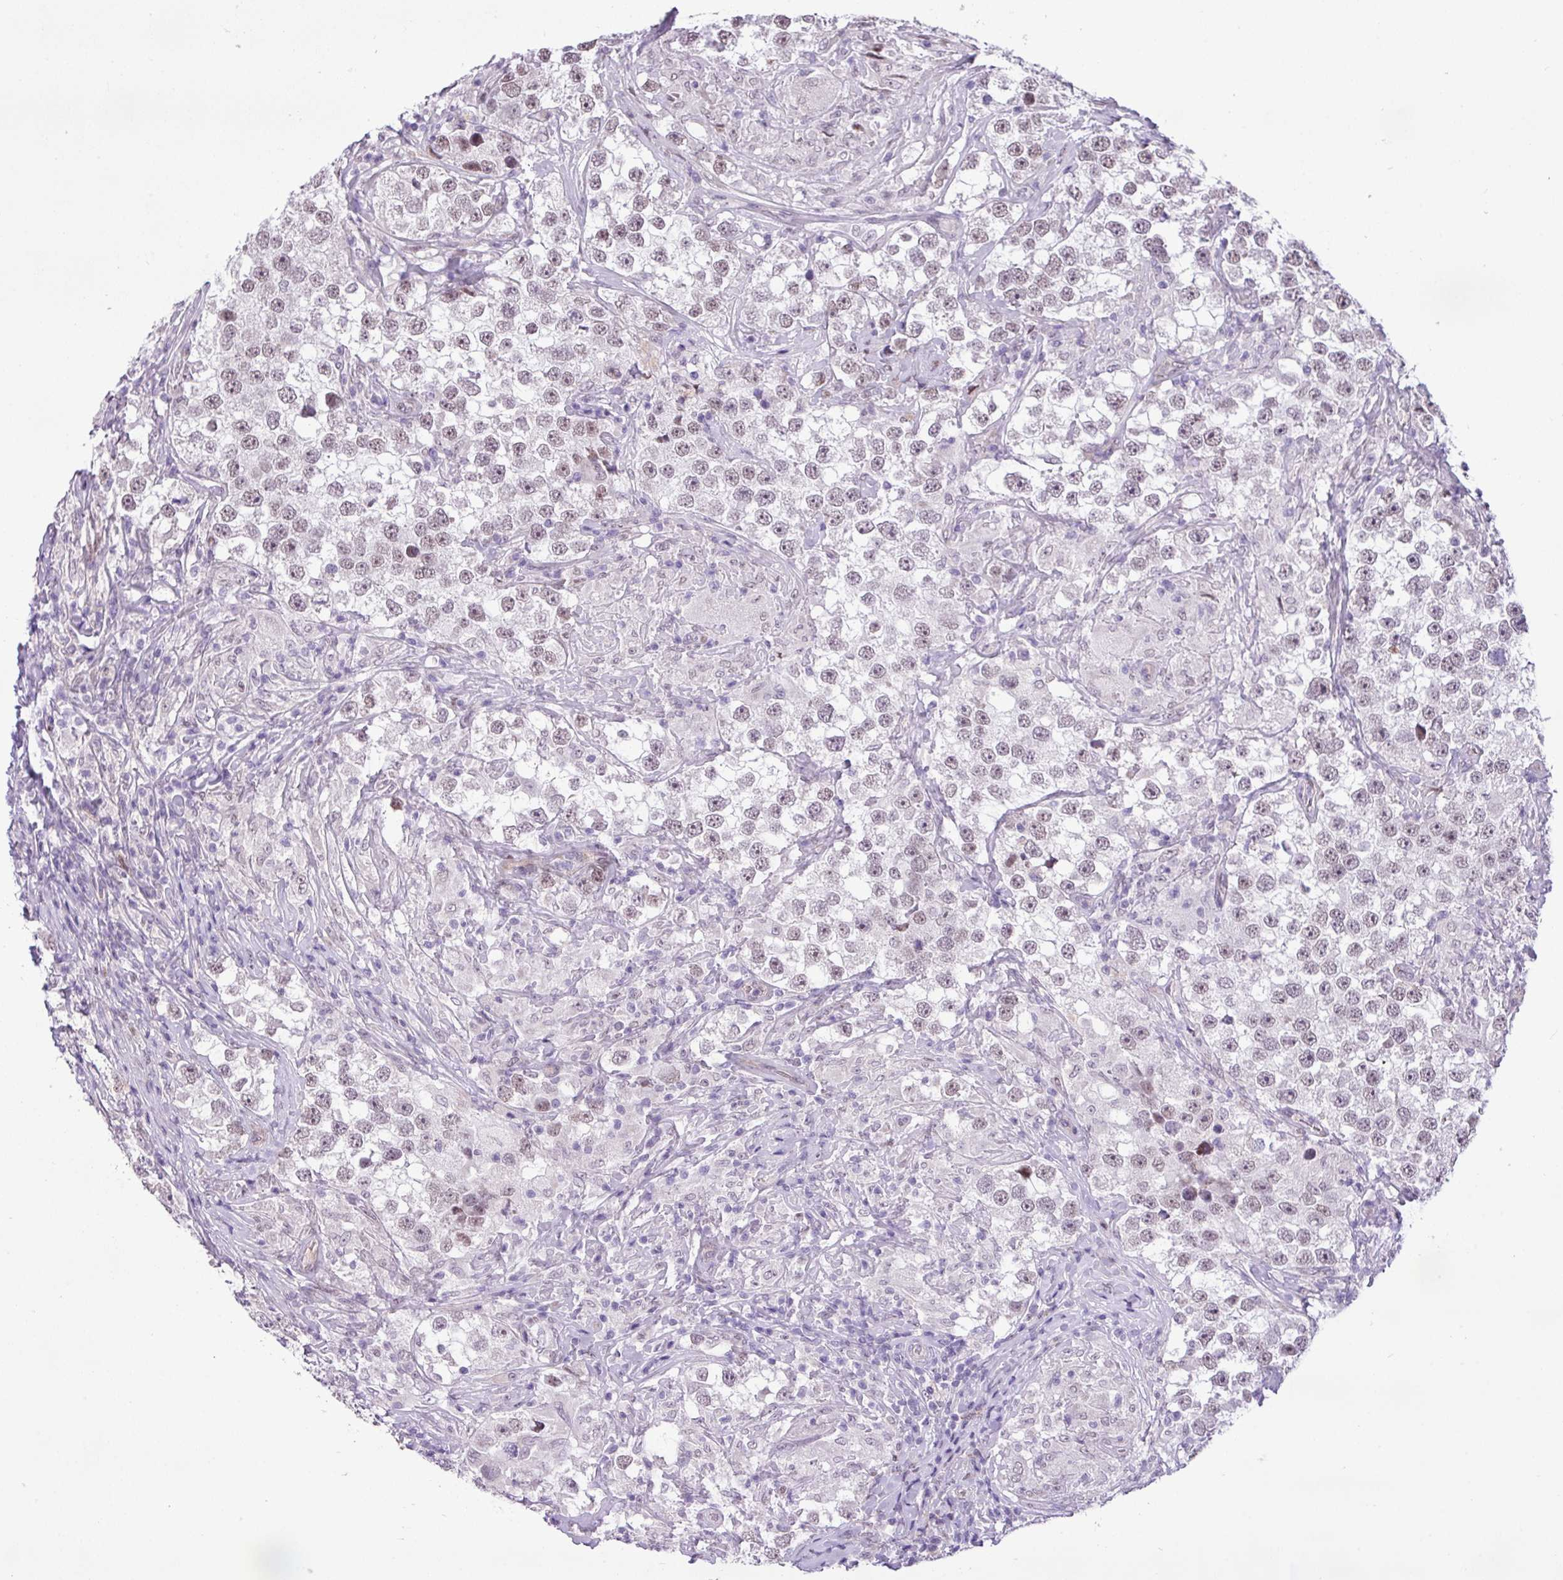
{"staining": {"intensity": "weak", "quantity": ">75%", "location": "nuclear"}, "tissue": "testis cancer", "cell_type": "Tumor cells", "image_type": "cancer", "snomed": [{"axis": "morphology", "description": "Seminoma, NOS"}, {"axis": "topography", "description": "Testis"}], "caption": "A brown stain highlights weak nuclear expression of a protein in testis cancer tumor cells.", "gene": "ZNF354A", "patient": {"sex": "male", "age": 46}}